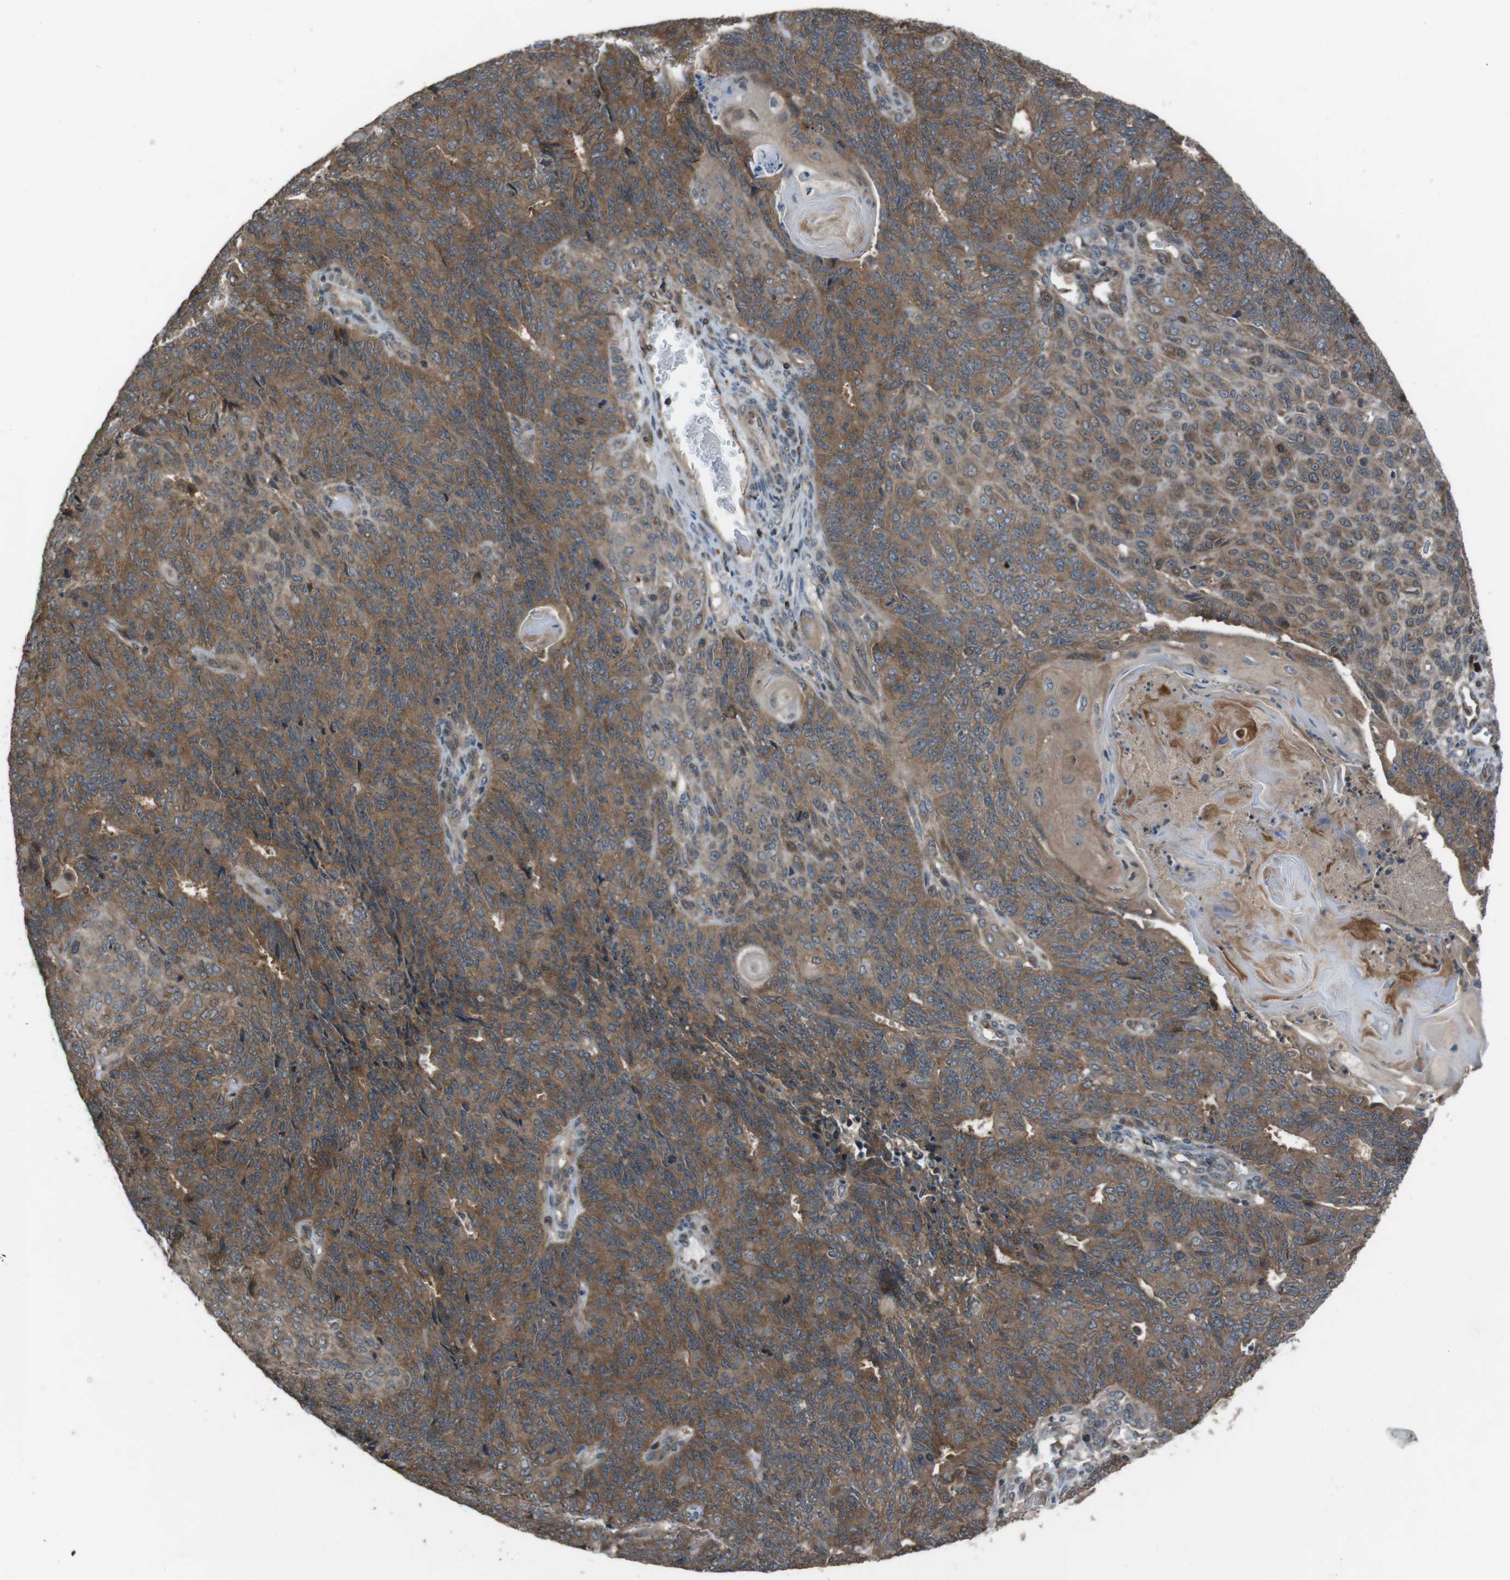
{"staining": {"intensity": "moderate", "quantity": ">75%", "location": "cytoplasmic/membranous"}, "tissue": "endometrial cancer", "cell_type": "Tumor cells", "image_type": "cancer", "snomed": [{"axis": "morphology", "description": "Adenocarcinoma, NOS"}, {"axis": "topography", "description": "Endometrium"}], "caption": "Protein expression analysis of adenocarcinoma (endometrial) exhibits moderate cytoplasmic/membranous expression in about >75% of tumor cells.", "gene": "SLC22A23", "patient": {"sex": "female", "age": 32}}